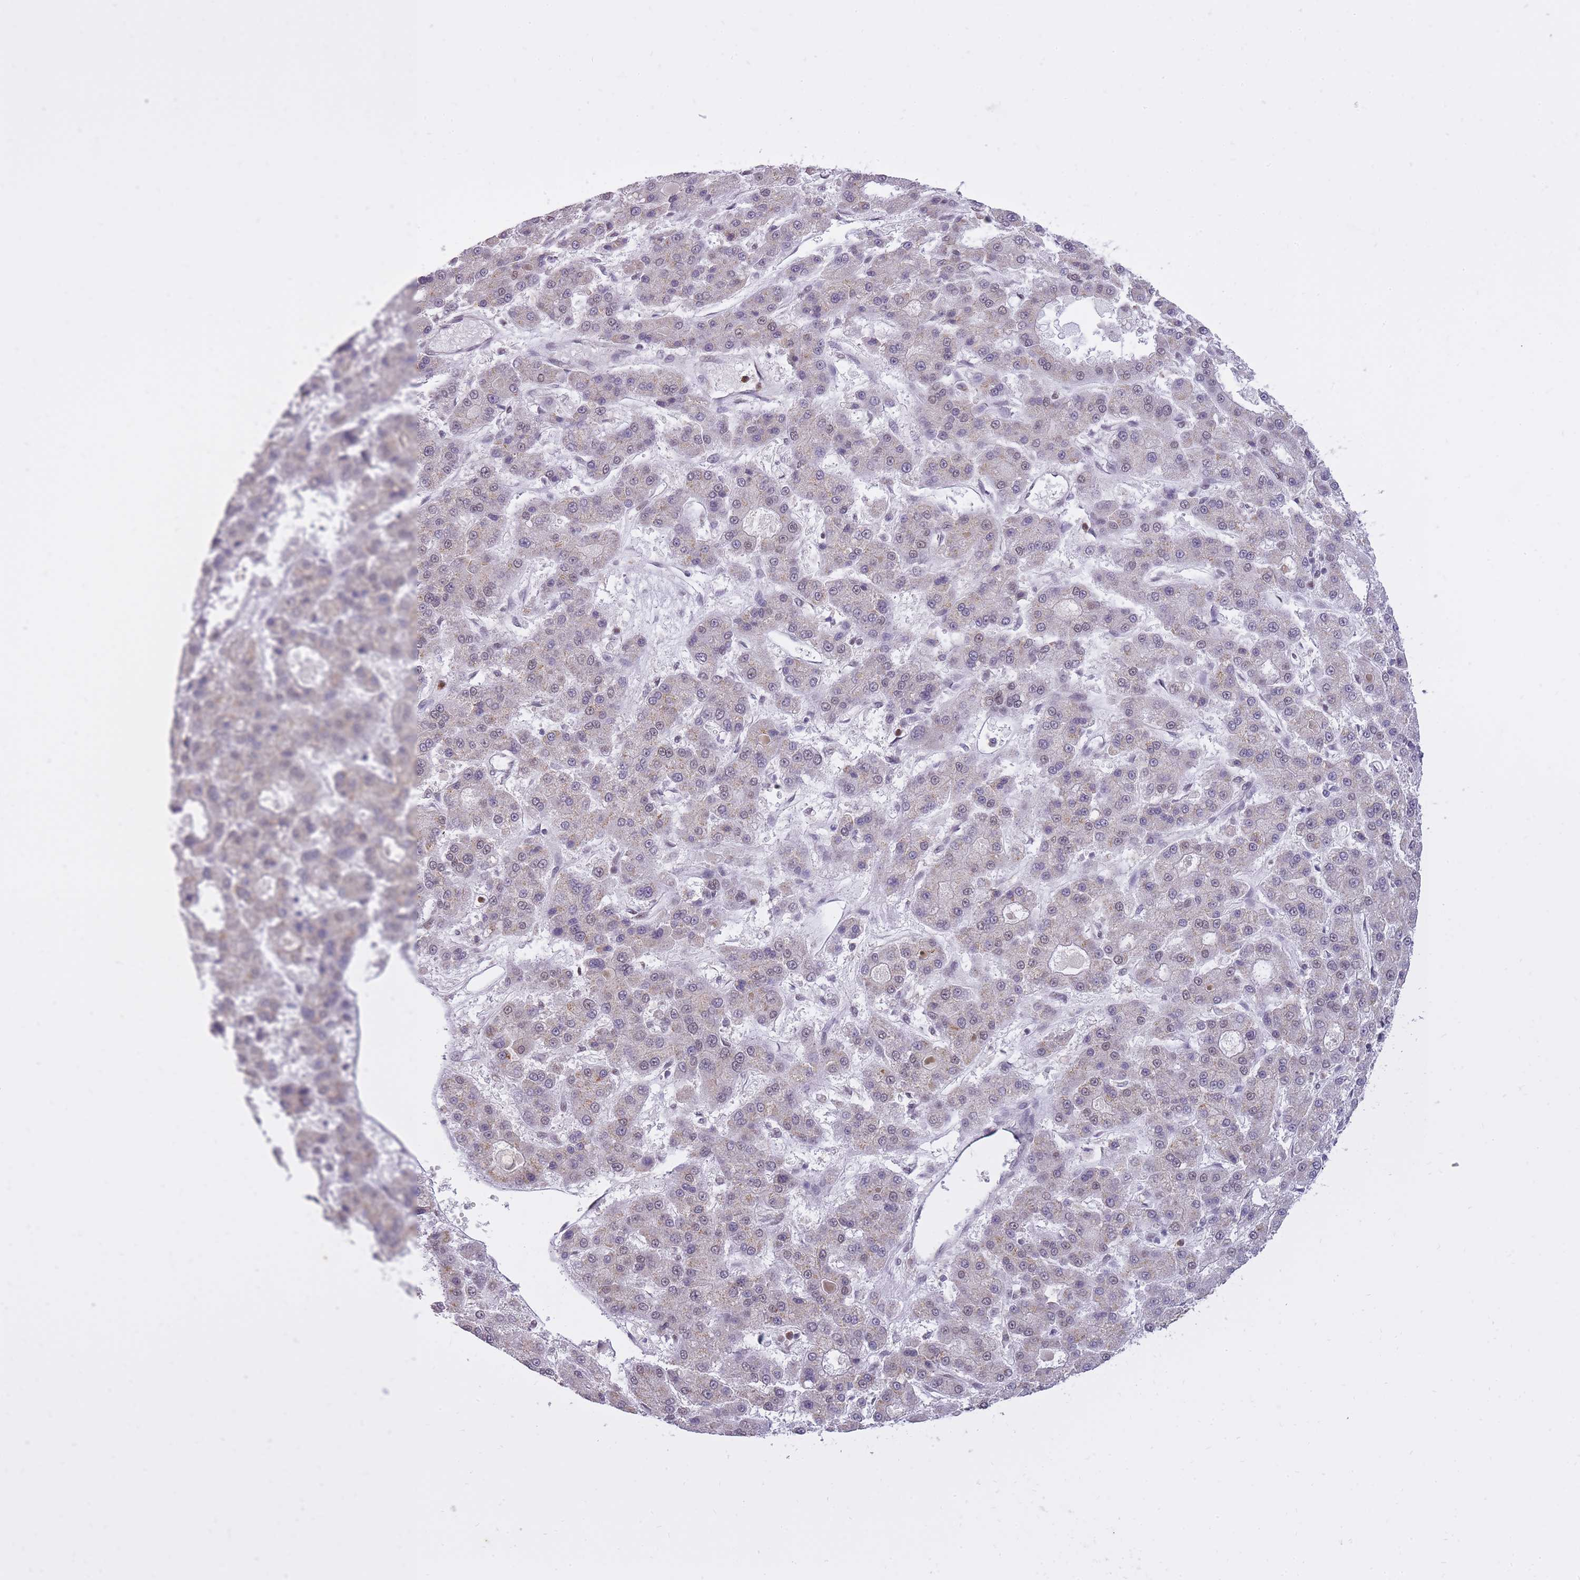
{"staining": {"intensity": "weak", "quantity": "<25%", "location": "cytoplasmic/membranous,nuclear"}, "tissue": "liver cancer", "cell_type": "Tumor cells", "image_type": "cancer", "snomed": [{"axis": "morphology", "description": "Carcinoma, Hepatocellular, NOS"}, {"axis": "topography", "description": "Liver"}], "caption": "This is a photomicrograph of immunohistochemistry staining of liver hepatocellular carcinoma, which shows no expression in tumor cells.", "gene": "TIGD1", "patient": {"sex": "male", "age": 70}}